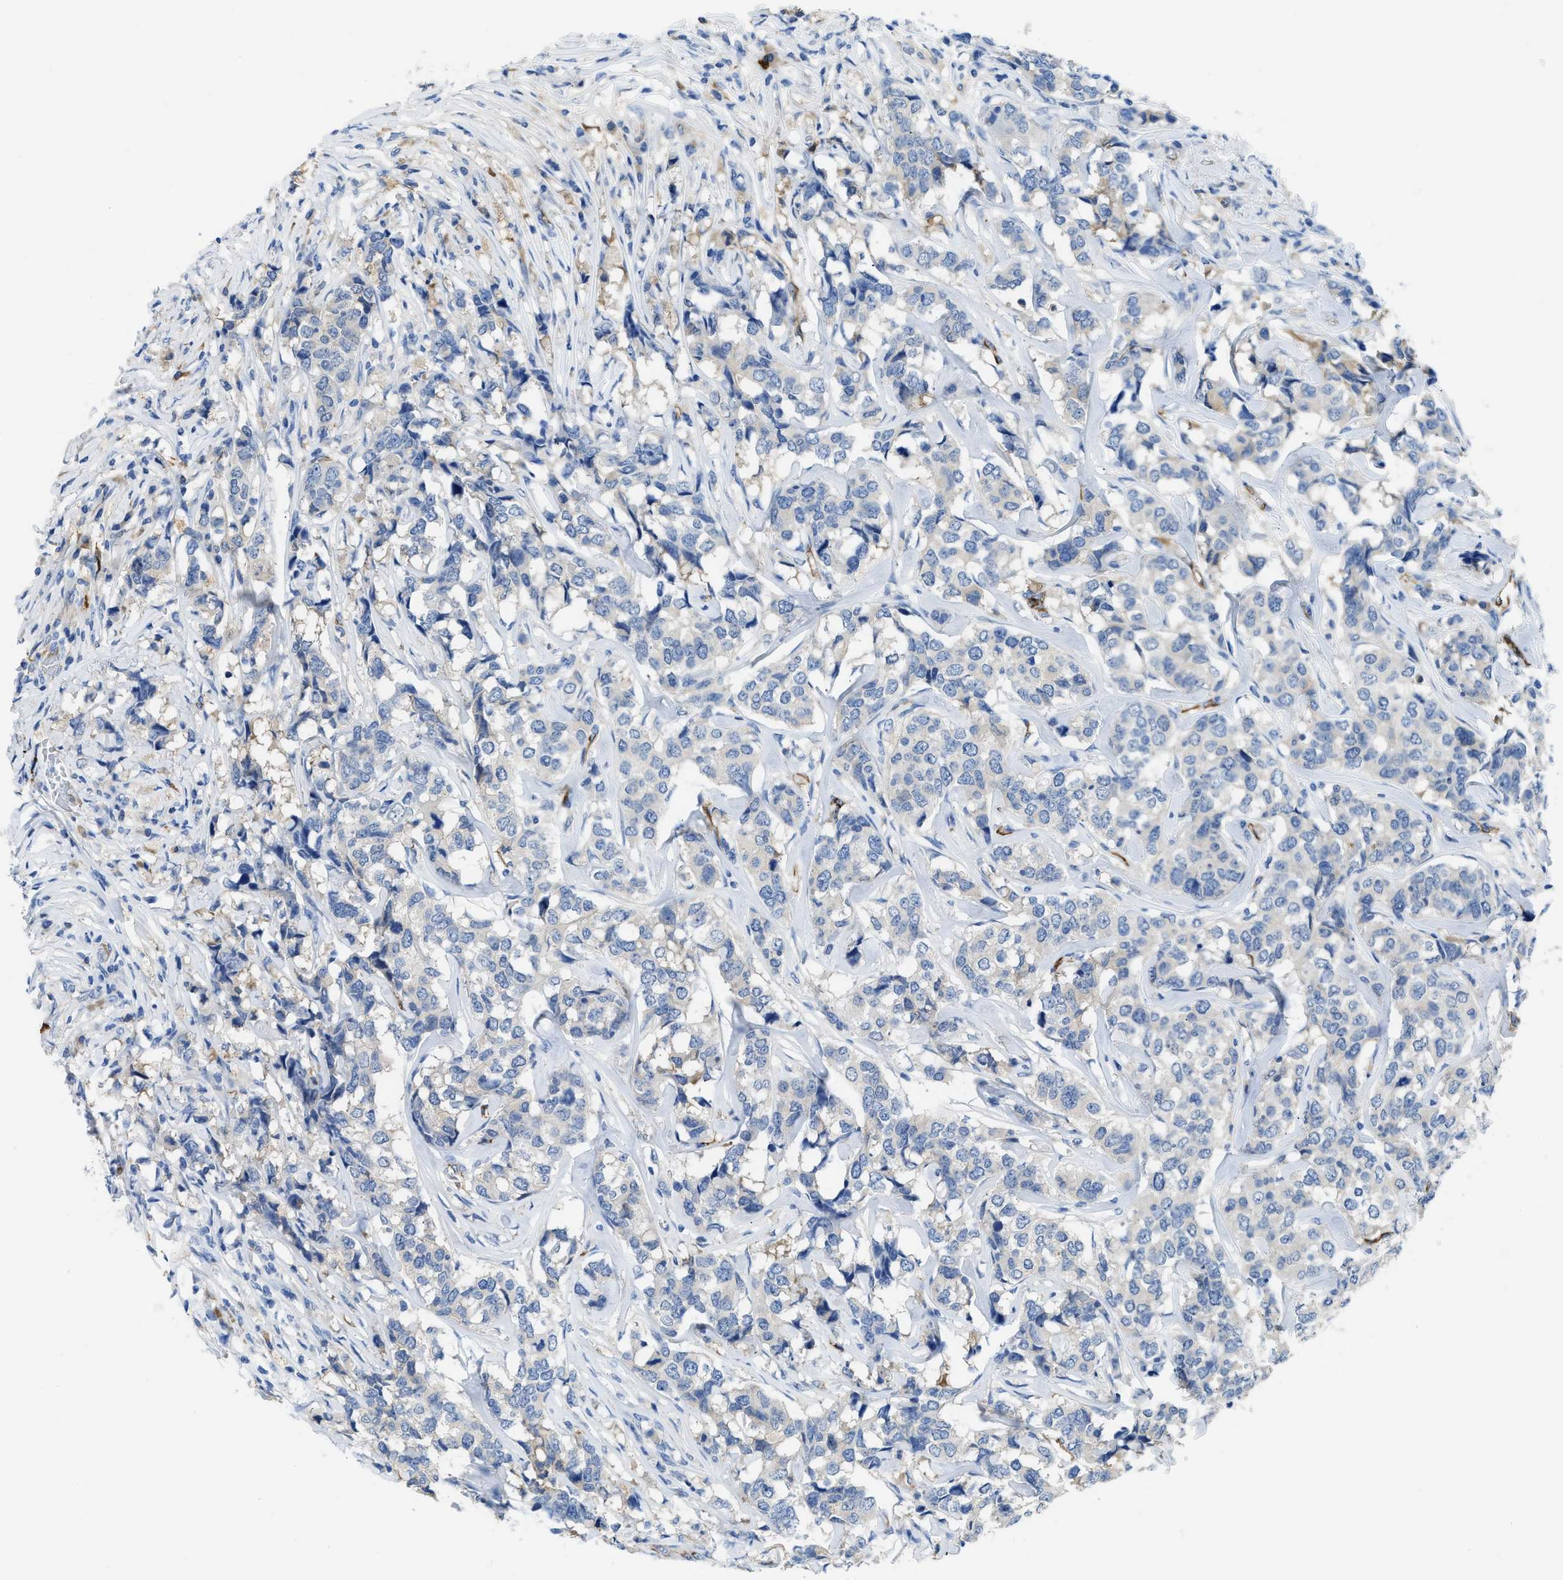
{"staining": {"intensity": "weak", "quantity": "<25%", "location": "cytoplasmic/membranous"}, "tissue": "breast cancer", "cell_type": "Tumor cells", "image_type": "cancer", "snomed": [{"axis": "morphology", "description": "Lobular carcinoma"}, {"axis": "topography", "description": "Breast"}], "caption": "Breast lobular carcinoma was stained to show a protein in brown. There is no significant expression in tumor cells. (Stains: DAB (3,3'-diaminobenzidine) immunohistochemistry with hematoxylin counter stain, Microscopy: brightfield microscopy at high magnification).", "gene": "SPEG", "patient": {"sex": "female", "age": 59}}